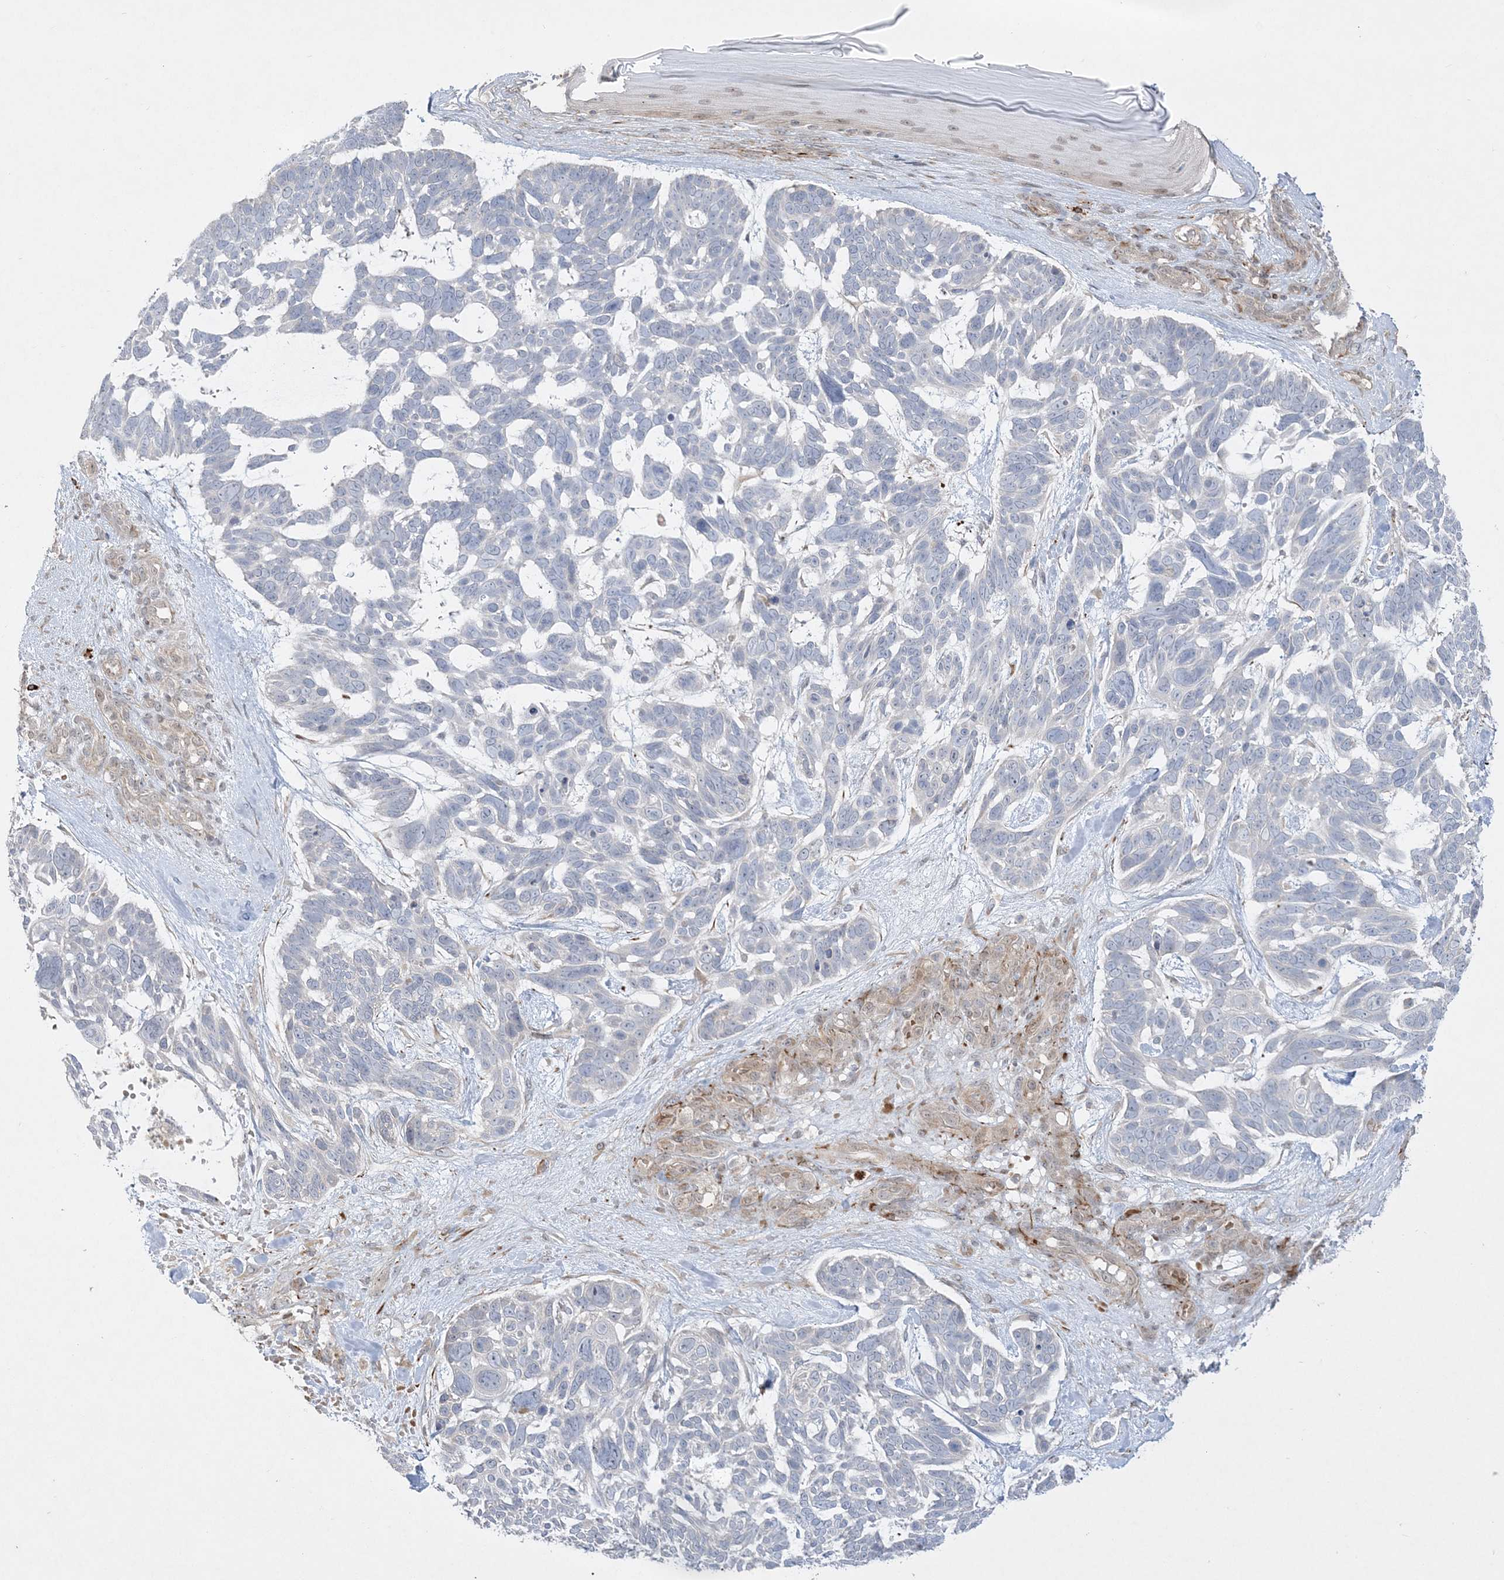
{"staining": {"intensity": "negative", "quantity": "none", "location": "none"}, "tissue": "skin cancer", "cell_type": "Tumor cells", "image_type": "cancer", "snomed": [{"axis": "morphology", "description": "Basal cell carcinoma"}, {"axis": "topography", "description": "Skin"}], "caption": "Protein analysis of skin cancer exhibits no significant expression in tumor cells.", "gene": "INPP1", "patient": {"sex": "male", "age": 88}}